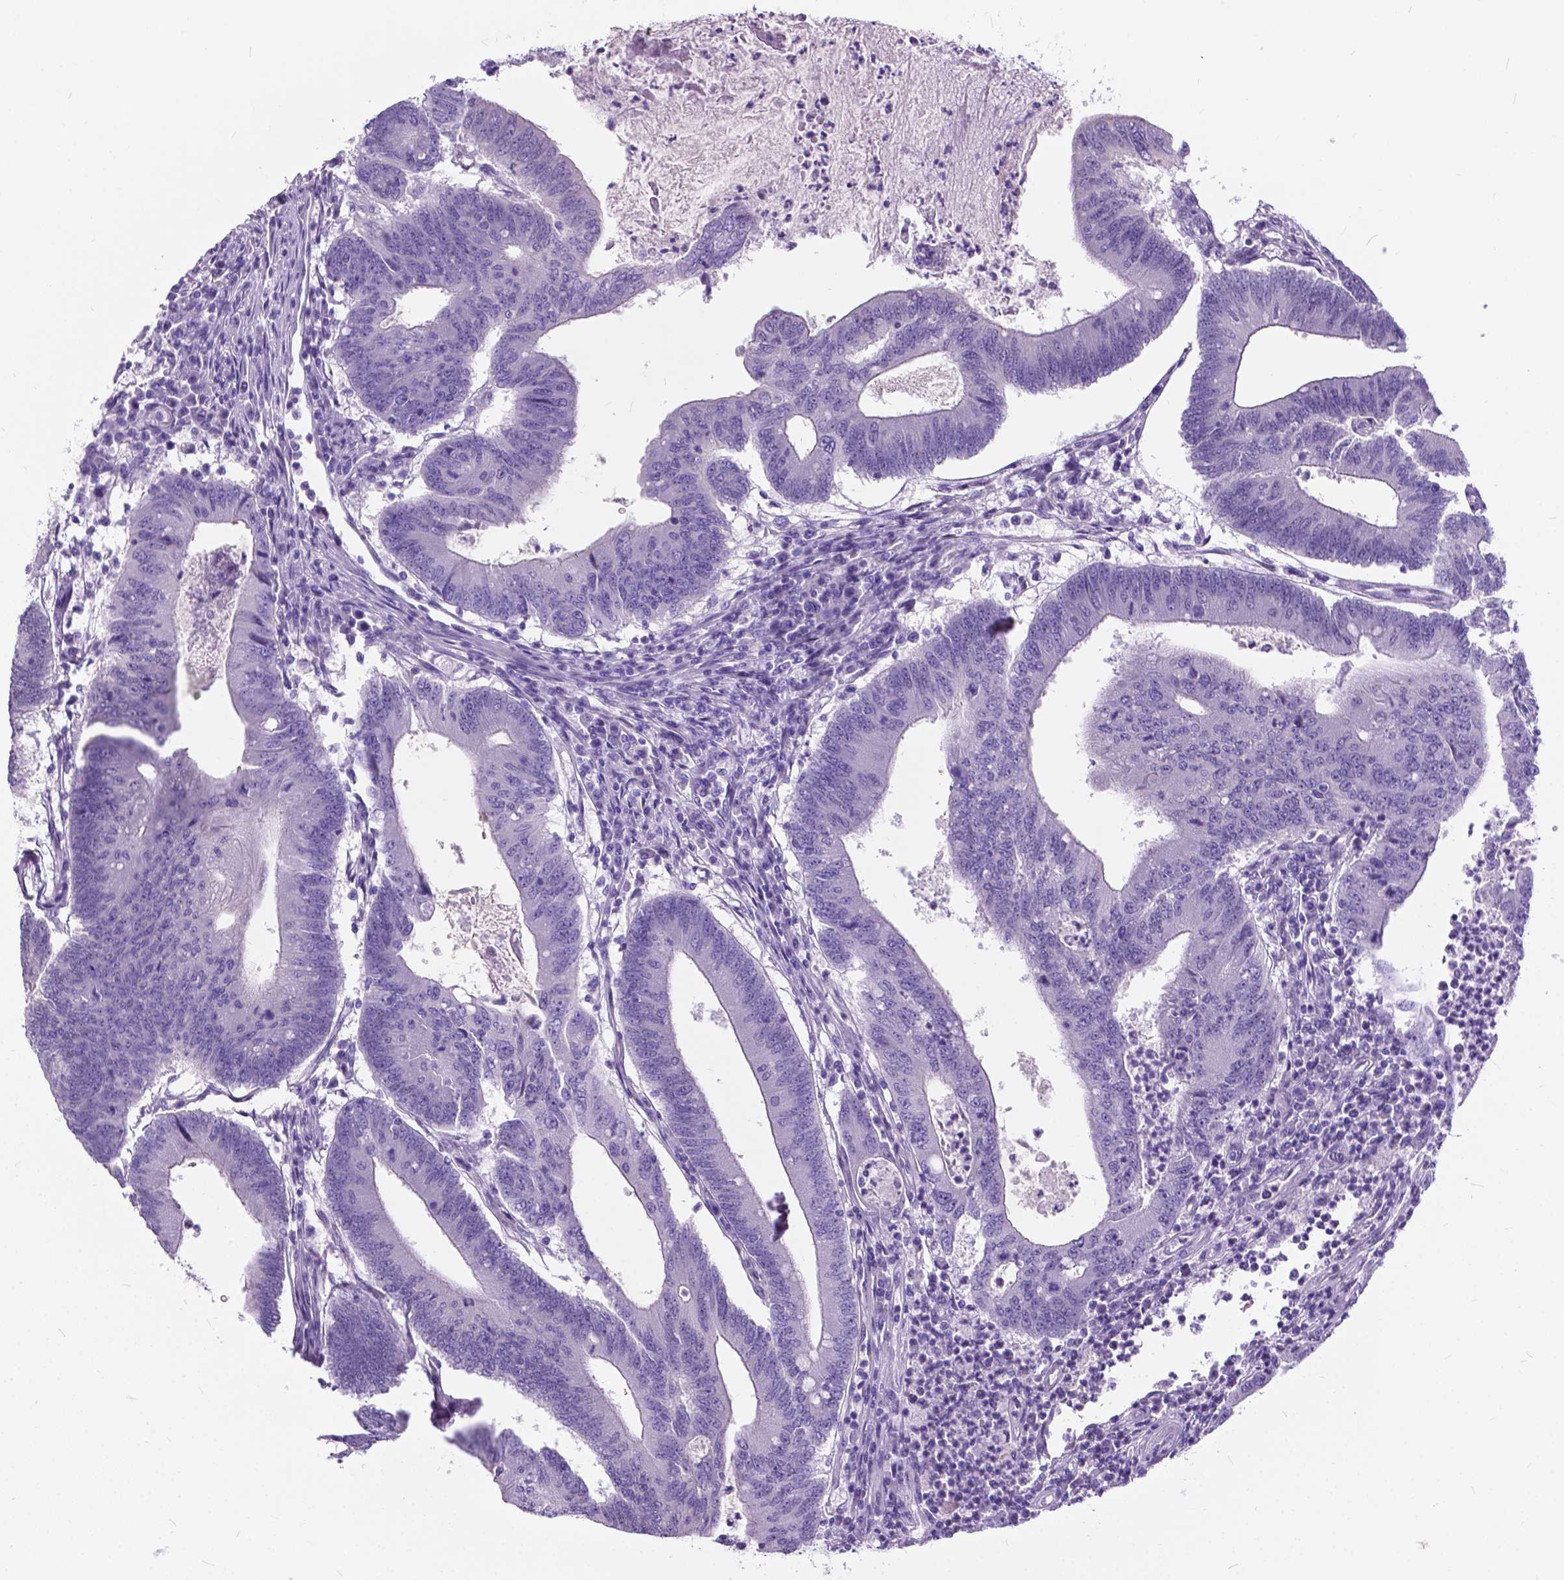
{"staining": {"intensity": "negative", "quantity": "none", "location": "none"}, "tissue": "colorectal cancer", "cell_type": "Tumor cells", "image_type": "cancer", "snomed": [{"axis": "morphology", "description": "Adenocarcinoma, NOS"}, {"axis": "topography", "description": "Colon"}], "caption": "A histopathology image of human colorectal cancer (adenocarcinoma) is negative for staining in tumor cells.", "gene": "BSND", "patient": {"sex": "female", "age": 70}}